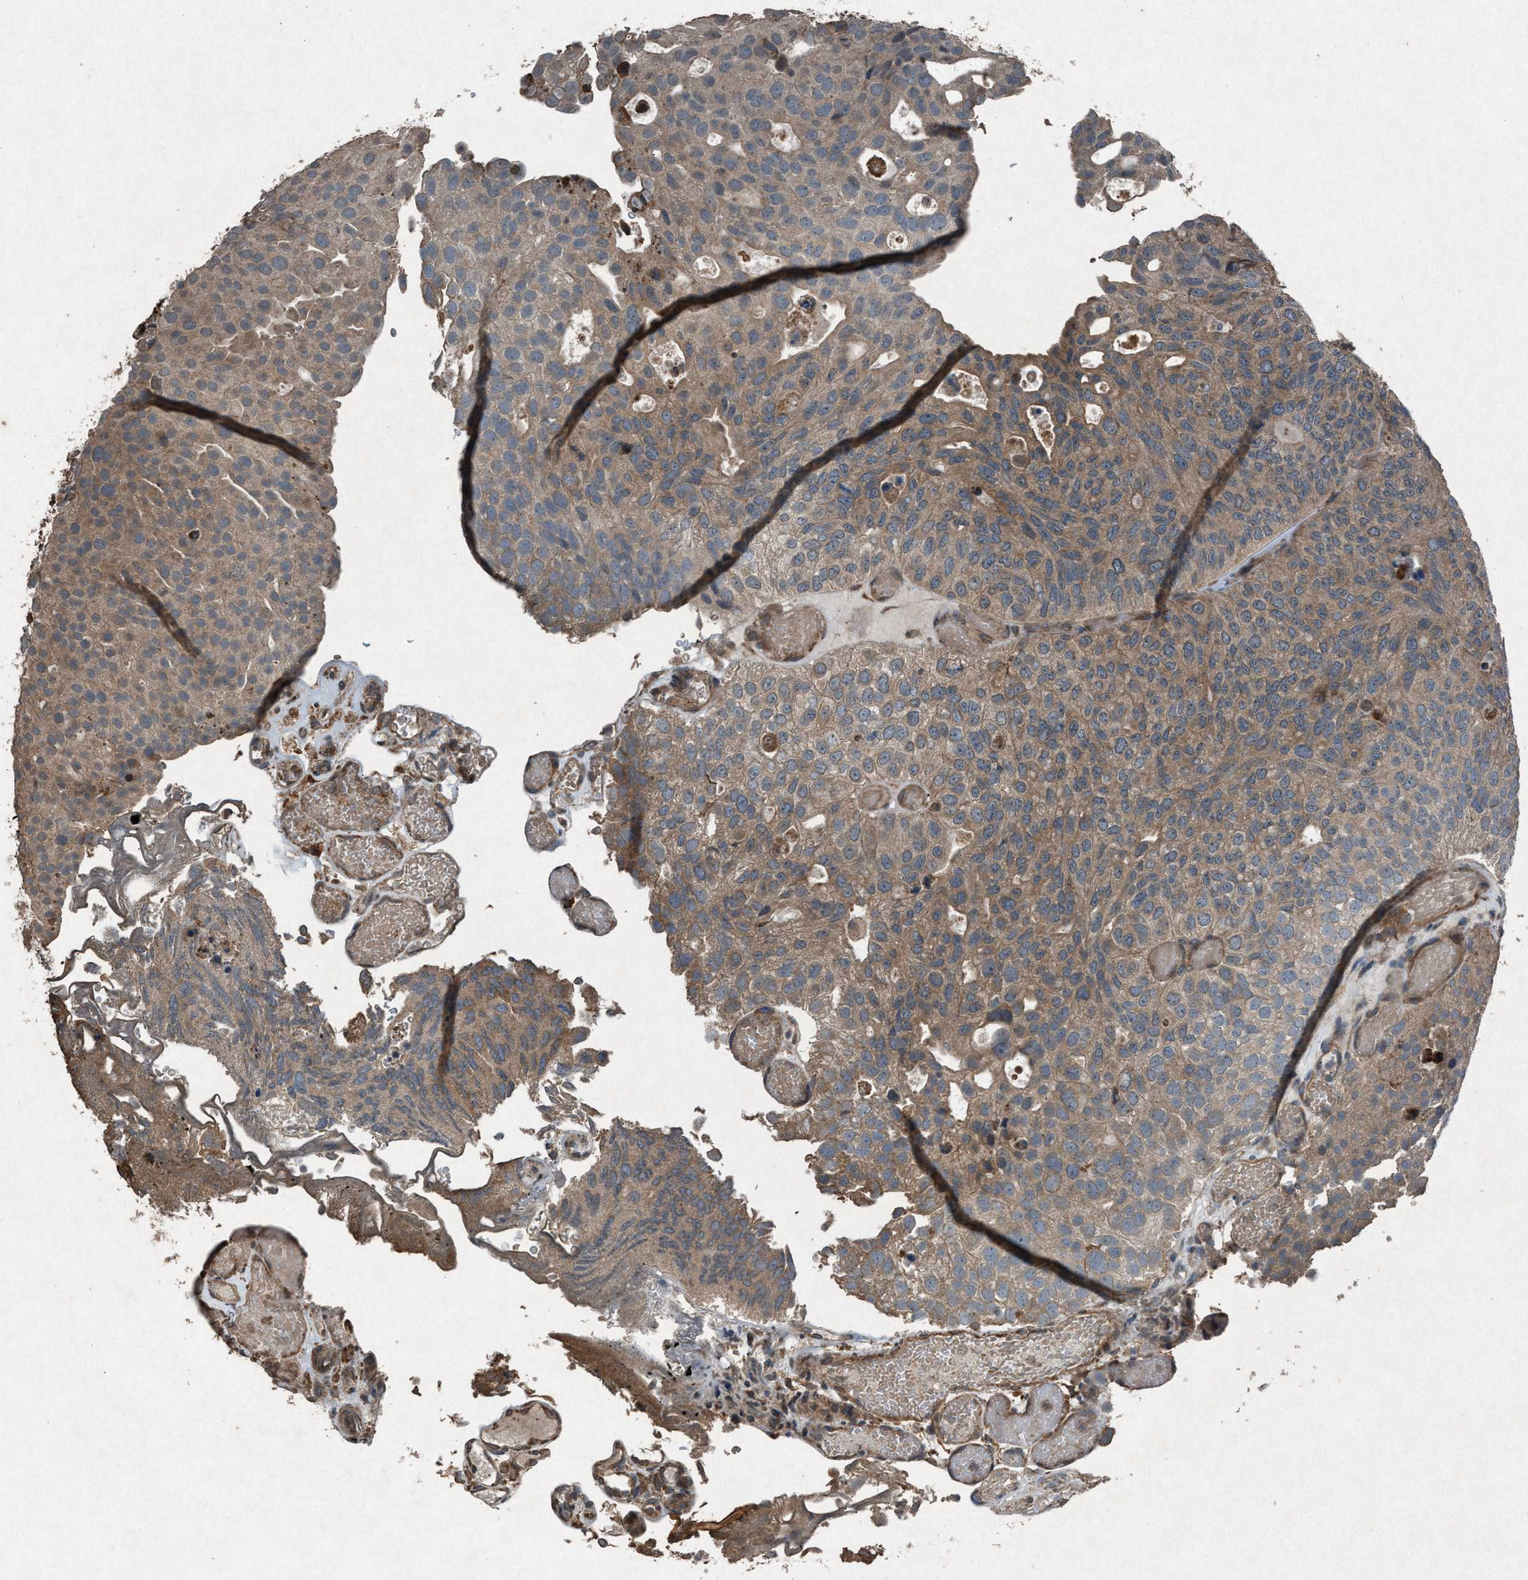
{"staining": {"intensity": "moderate", "quantity": ">75%", "location": "cytoplasmic/membranous"}, "tissue": "urothelial cancer", "cell_type": "Tumor cells", "image_type": "cancer", "snomed": [{"axis": "morphology", "description": "Urothelial carcinoma, Low grade"}, {"axis": "topography", "description": "Urinary bladder"}], "caption": "Low-grade urothelial carcinoma was stained to show a protein in brown. There is medium levels of moderate cytoplasmic/membranous expression in about >75% of tumor cells. (DAB IHC, brown staining for protein, blue staining for nuclei).", "gene": "CALR", "patient": {"sex": "male", "age": 78}}